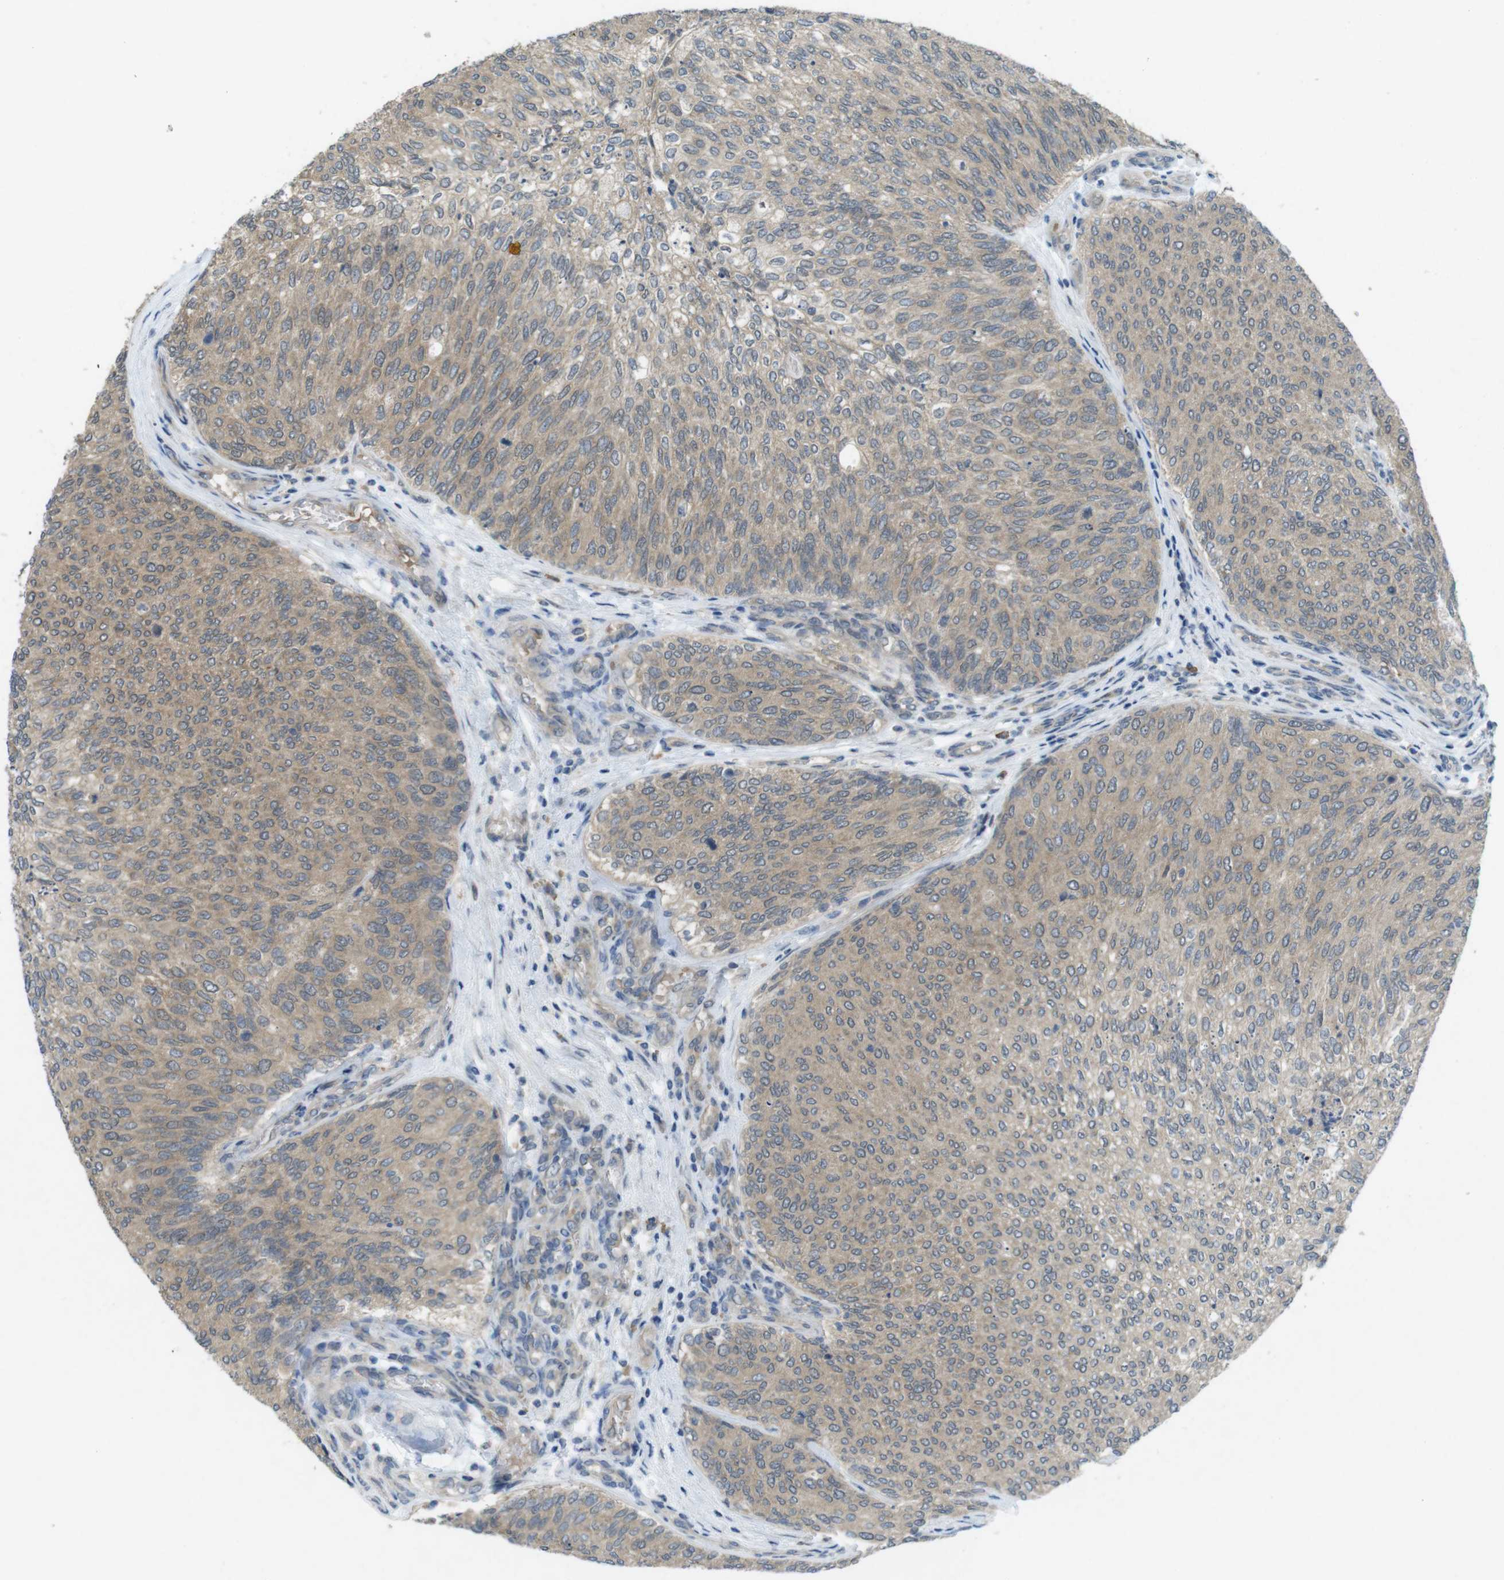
{"staining": {"intensity": "moderate", "quantity": ">75%", "location": "cytoplasmic/membranous"}, "tissue": "urothelial cancer", "cell_type": "Tumor cells", "image_type": "cancer", "snomed": [{"axis": "morphology", "description": "Urothelial carcinoma, Low grade"}, {"axis": "topography", "description": "Urinary bladder"}], "caption": "Protein expression analysis of urothelial cancer demonstrates moderate cytoplasmic/membranous staining in about >75% of tumor cells. Using DAB (3,3'-diaminobenzidine) (brown) and hematoxylin (blue) stains, captured at high magnification using brightfield microscopy.", "gene": "SUGT1", "patient": {"sex": "female", "age": 79}}